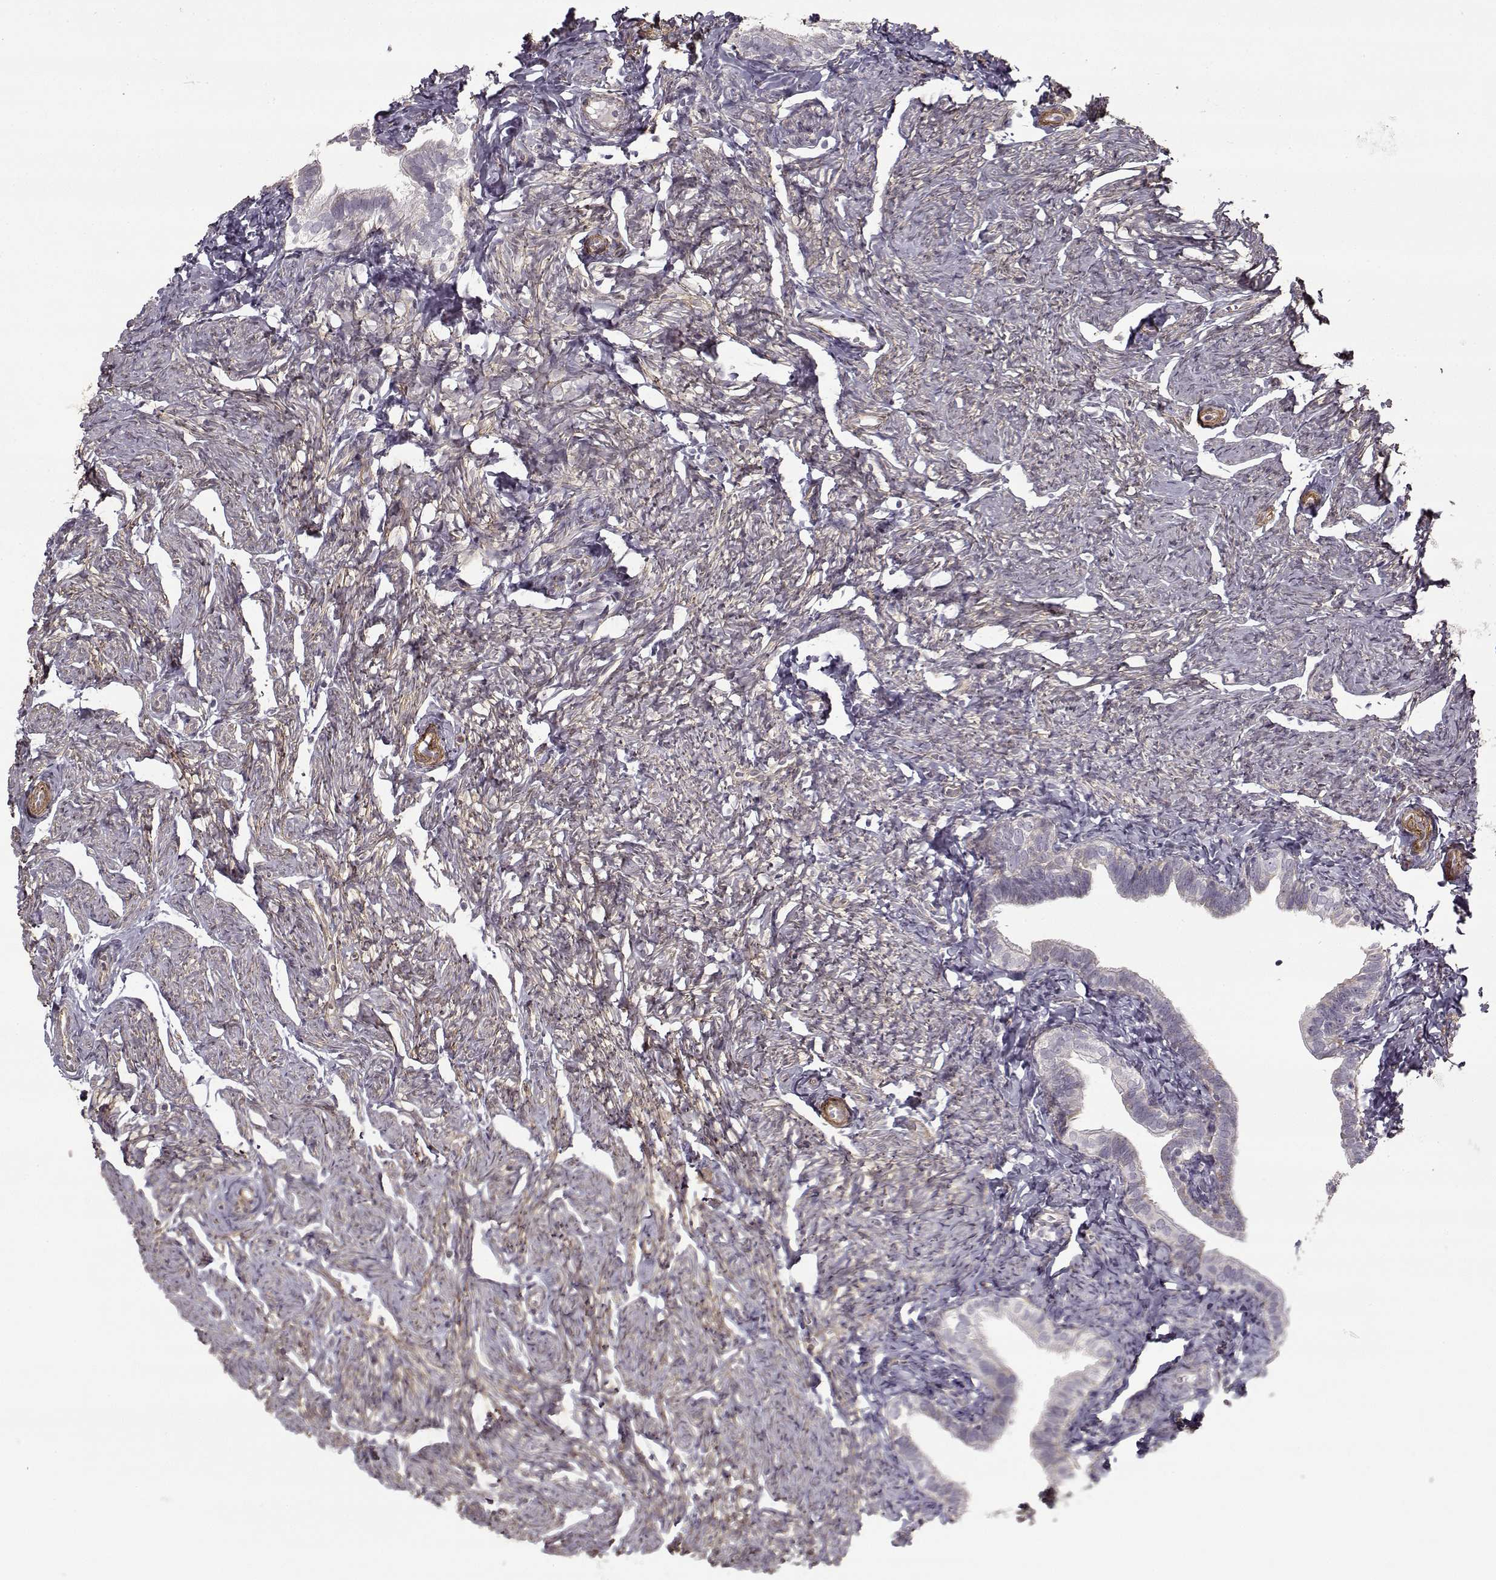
{"staining": {"intensity": "weak", "quantity": "<25%", "location": "cytoplasmic/membranous"}, "tissue": "fallopian tube", "cell_type": "Glandular cells", "image_type": "normal", "snomed": [{"axis": "morphology", "description": "Normal tissue, NOS"}, {"axis": "topography", "description": "Fallopian tube"}], "caption": "DAB immunohistochemical staining of unremarkable fallopian tube demonstrates no significant expression in glandular cells.", "gene": "LAMB2", "patient": {"sex": "female", "age": 41}}